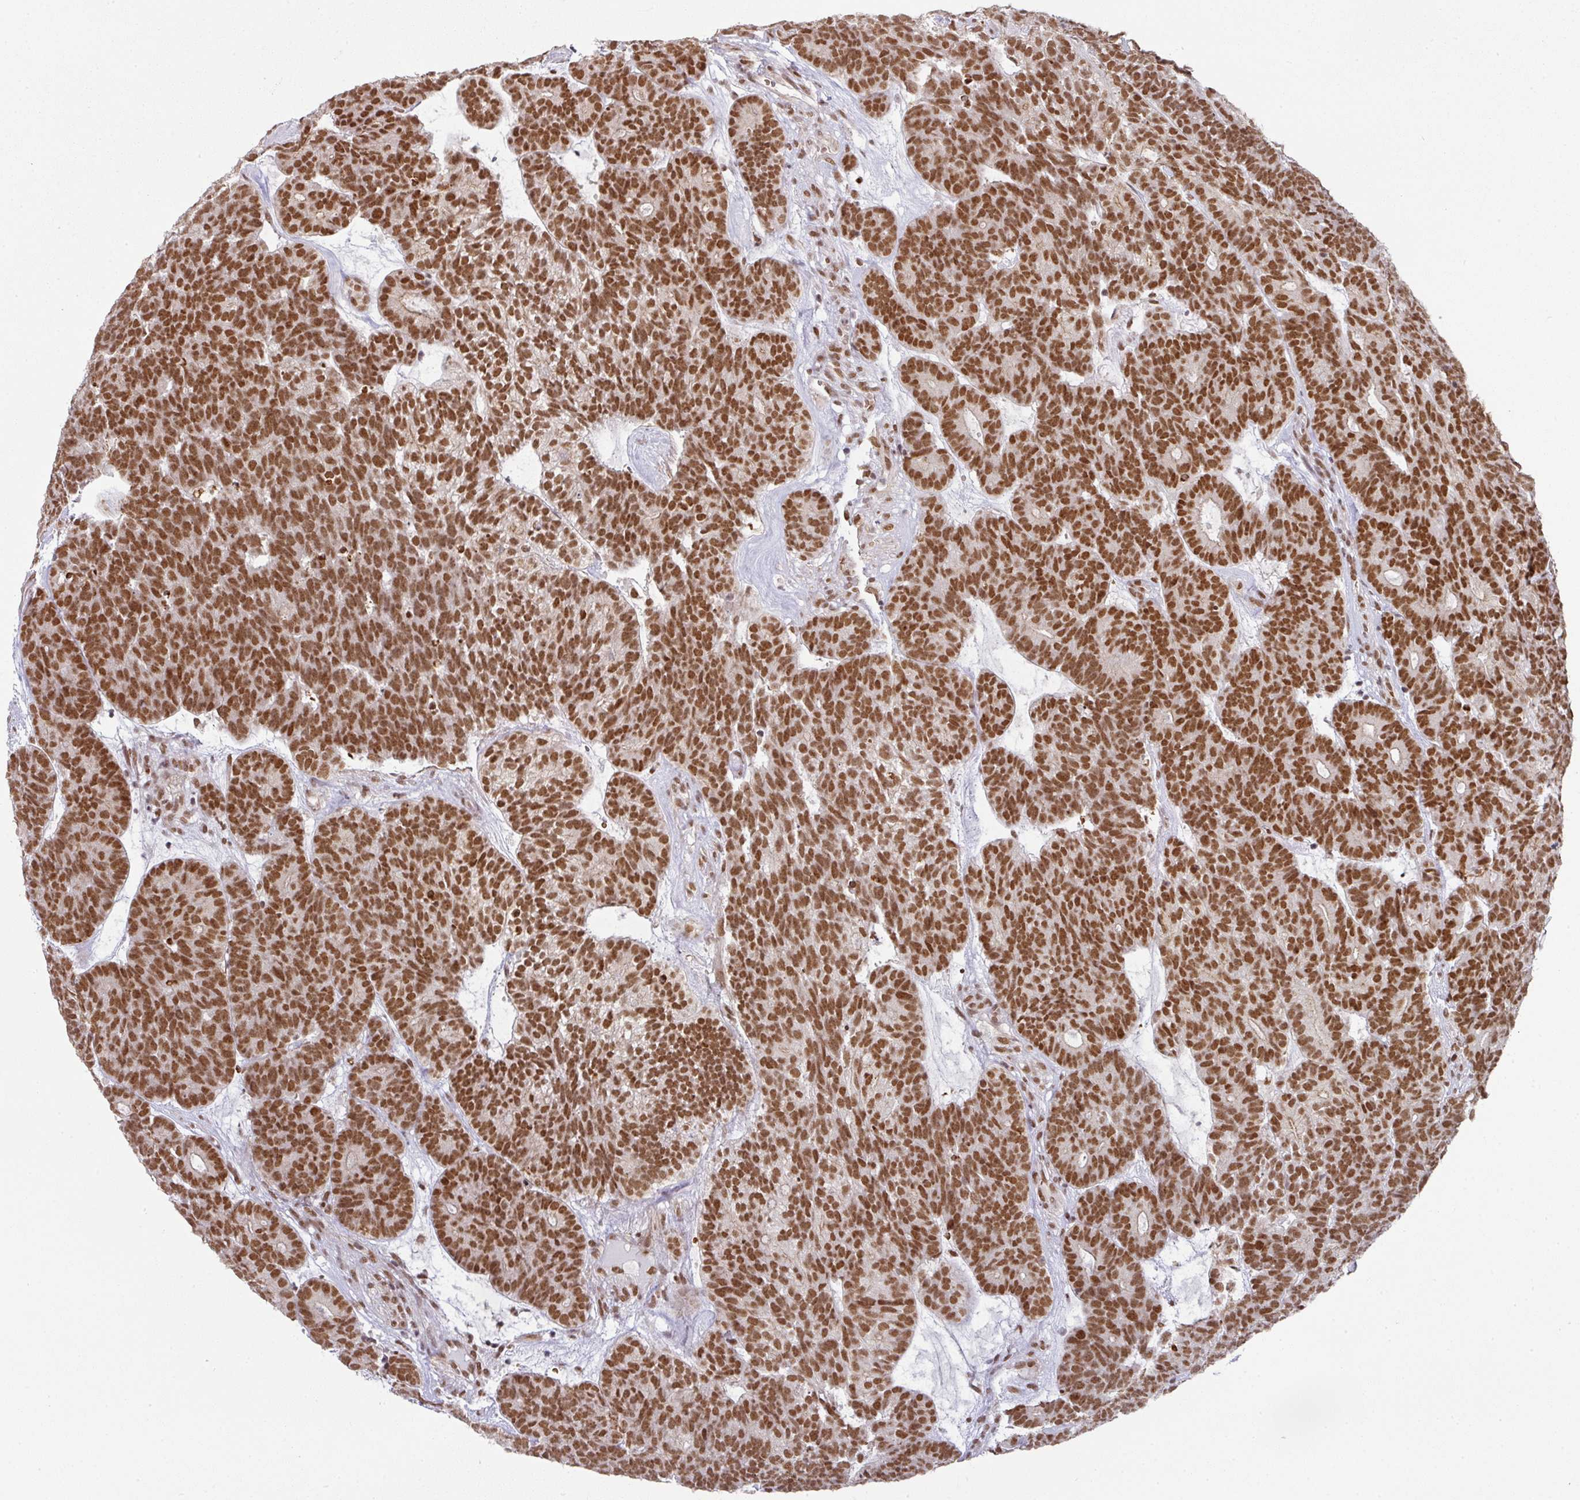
{"staining": {"intensity": "strong", "quantity": ">75%", "location": "nuclear"}, "tissue": "head and neck cancer", "cell_type": "Tumor cells", "image_type": "cancer", "snomed": [{"axis": "morphology", "description": "Adenocarcinoma, NOS"}, {"axis": "topography", "description": "Head-Neck"}], "caption": "An IHC image of neoplastic tissue is shown. Protein staining in brown labels strong nuclear positivity in head and neck adenocarcinoma within tumor cells.", "gene": "NCOA5", "patient": {"sex": "female", "age": 81}}